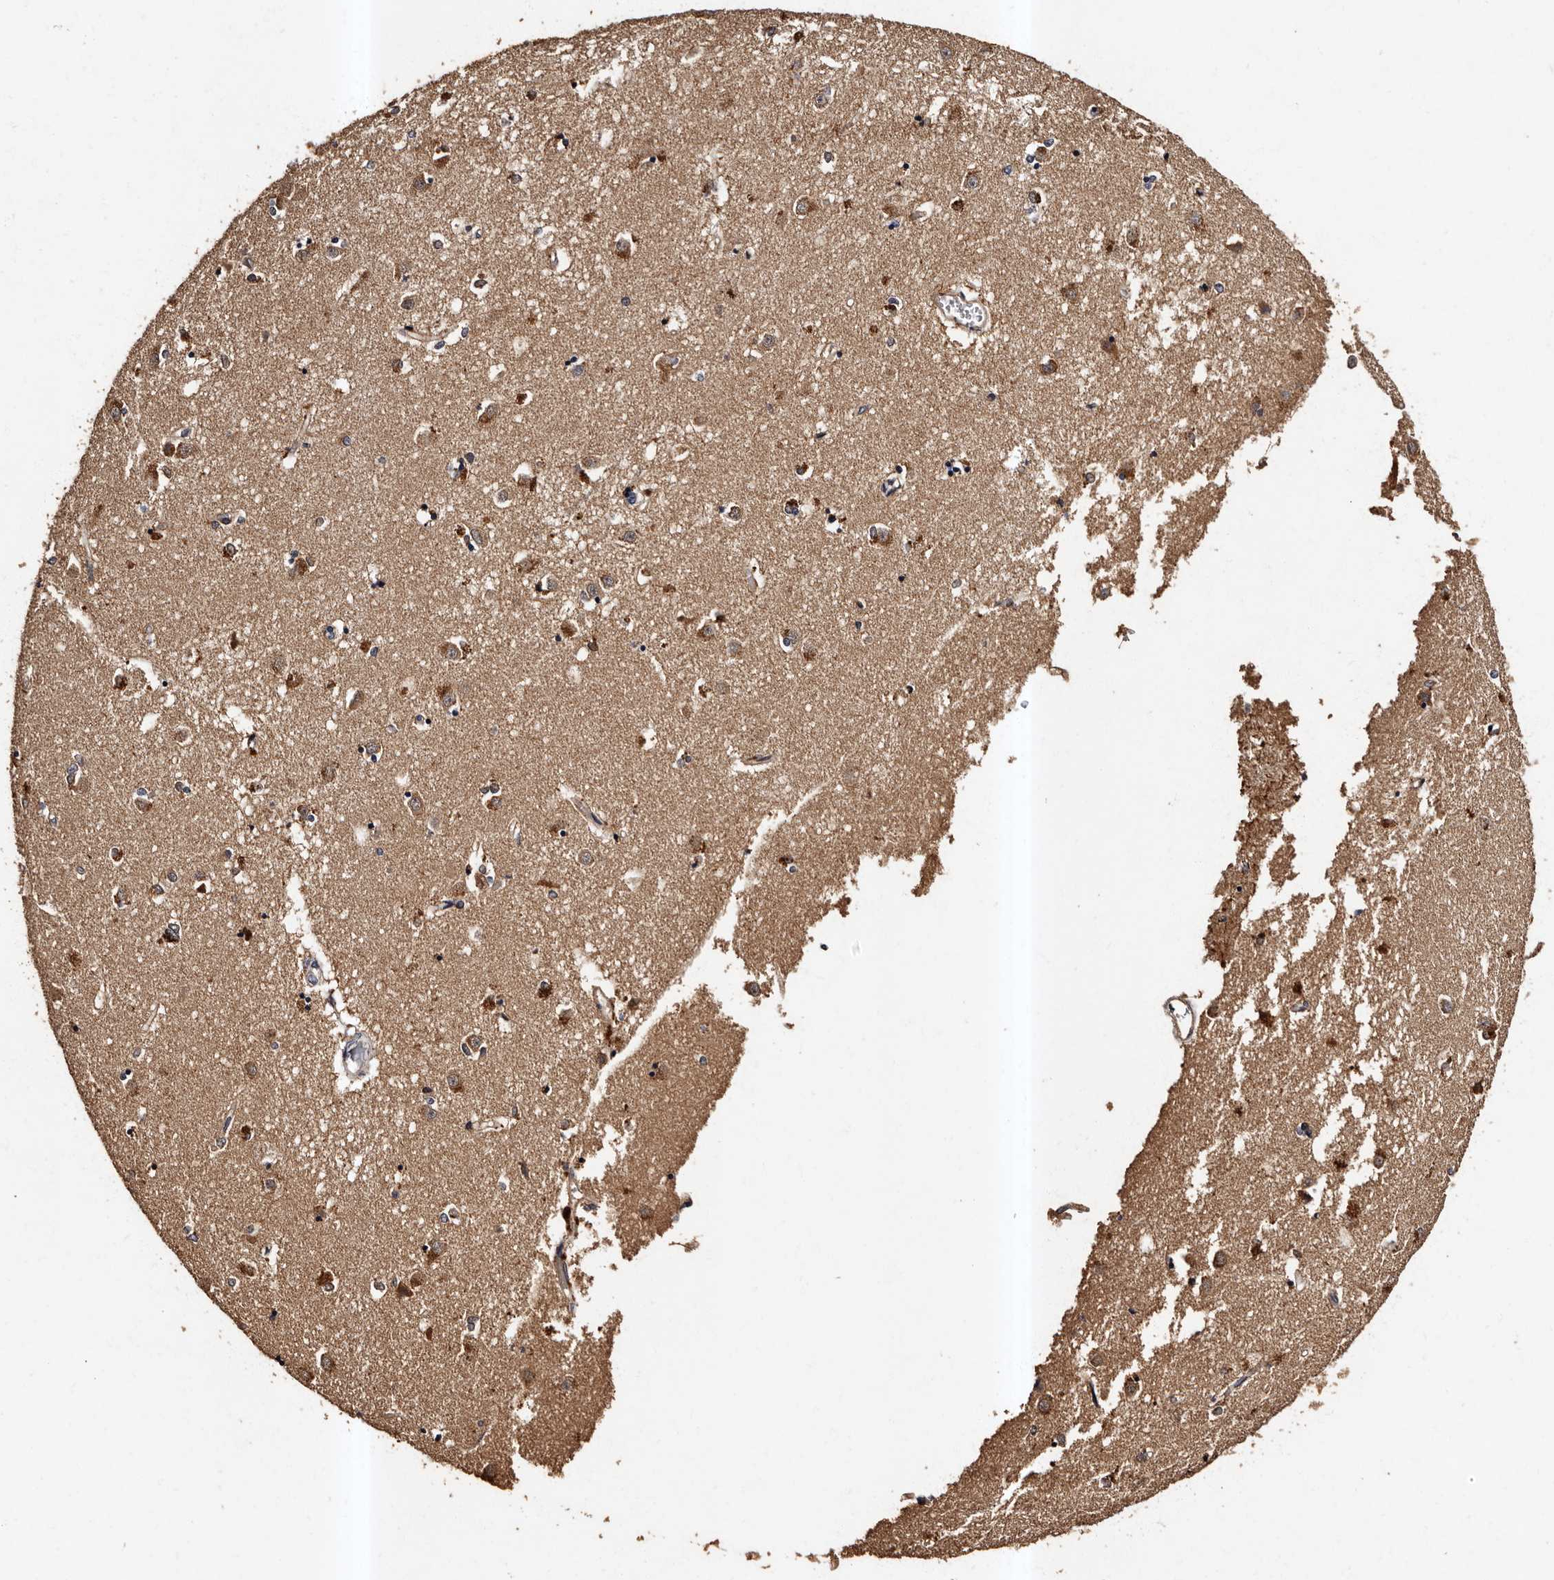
{"staining": {"intensity": "moderate", "quantity": "25%-75%", "location": "cytoplasmic/membranous"}, "tissue": "caudate", "cell_type": "Glial cells", "image_type": "normal", "snomed": [{"axis": "morphology", "description": "Normal tissue, NOS"}, {"axis": "topography", "description": "Lateral ventricle wall"}], "caption": "Protein analysis of unremarkable caudate exhibits moderate cytoplasmic/membranous positivity in about 25%-75% of glial cells.", "gene": "ADCK5", "patient": {"sex": "male", "age": 45}}